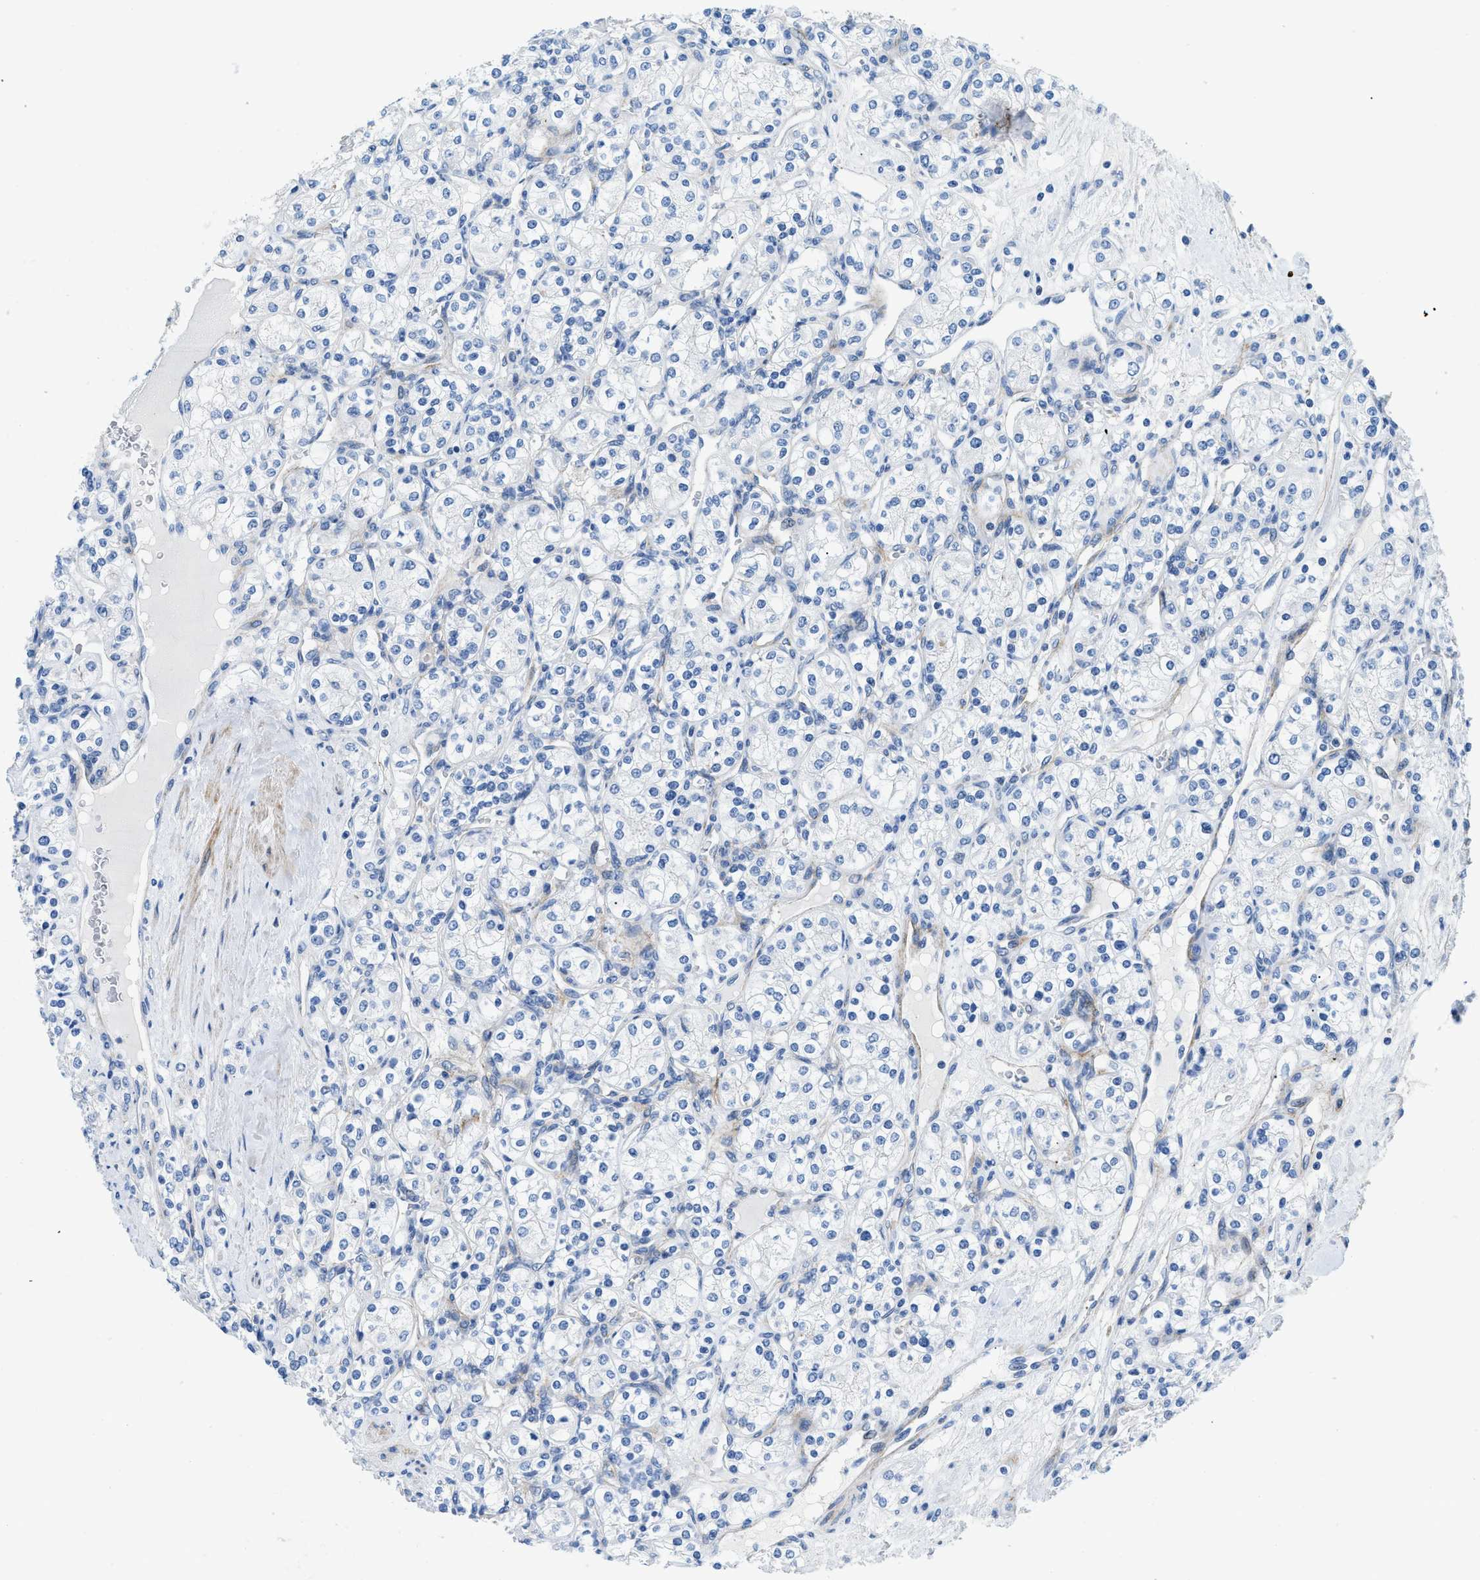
{"staining": {"intensity": "negative", "quantity": "none", "location": "none"}, "tissue": "renal cancer", "cell_type": "Tumor cells", "image_type": "cancer", "snomed": [{"axis": "morphology", "description": "Adenocarcinoma, NOS"}, {"axis": "topography", "description": "Kidney"}], "caption": "The image shows no staining of tumor cells in adenocarcinoma (renal).", "gene": "CUTA", "patient": {"sex": "male", "age": 77}}